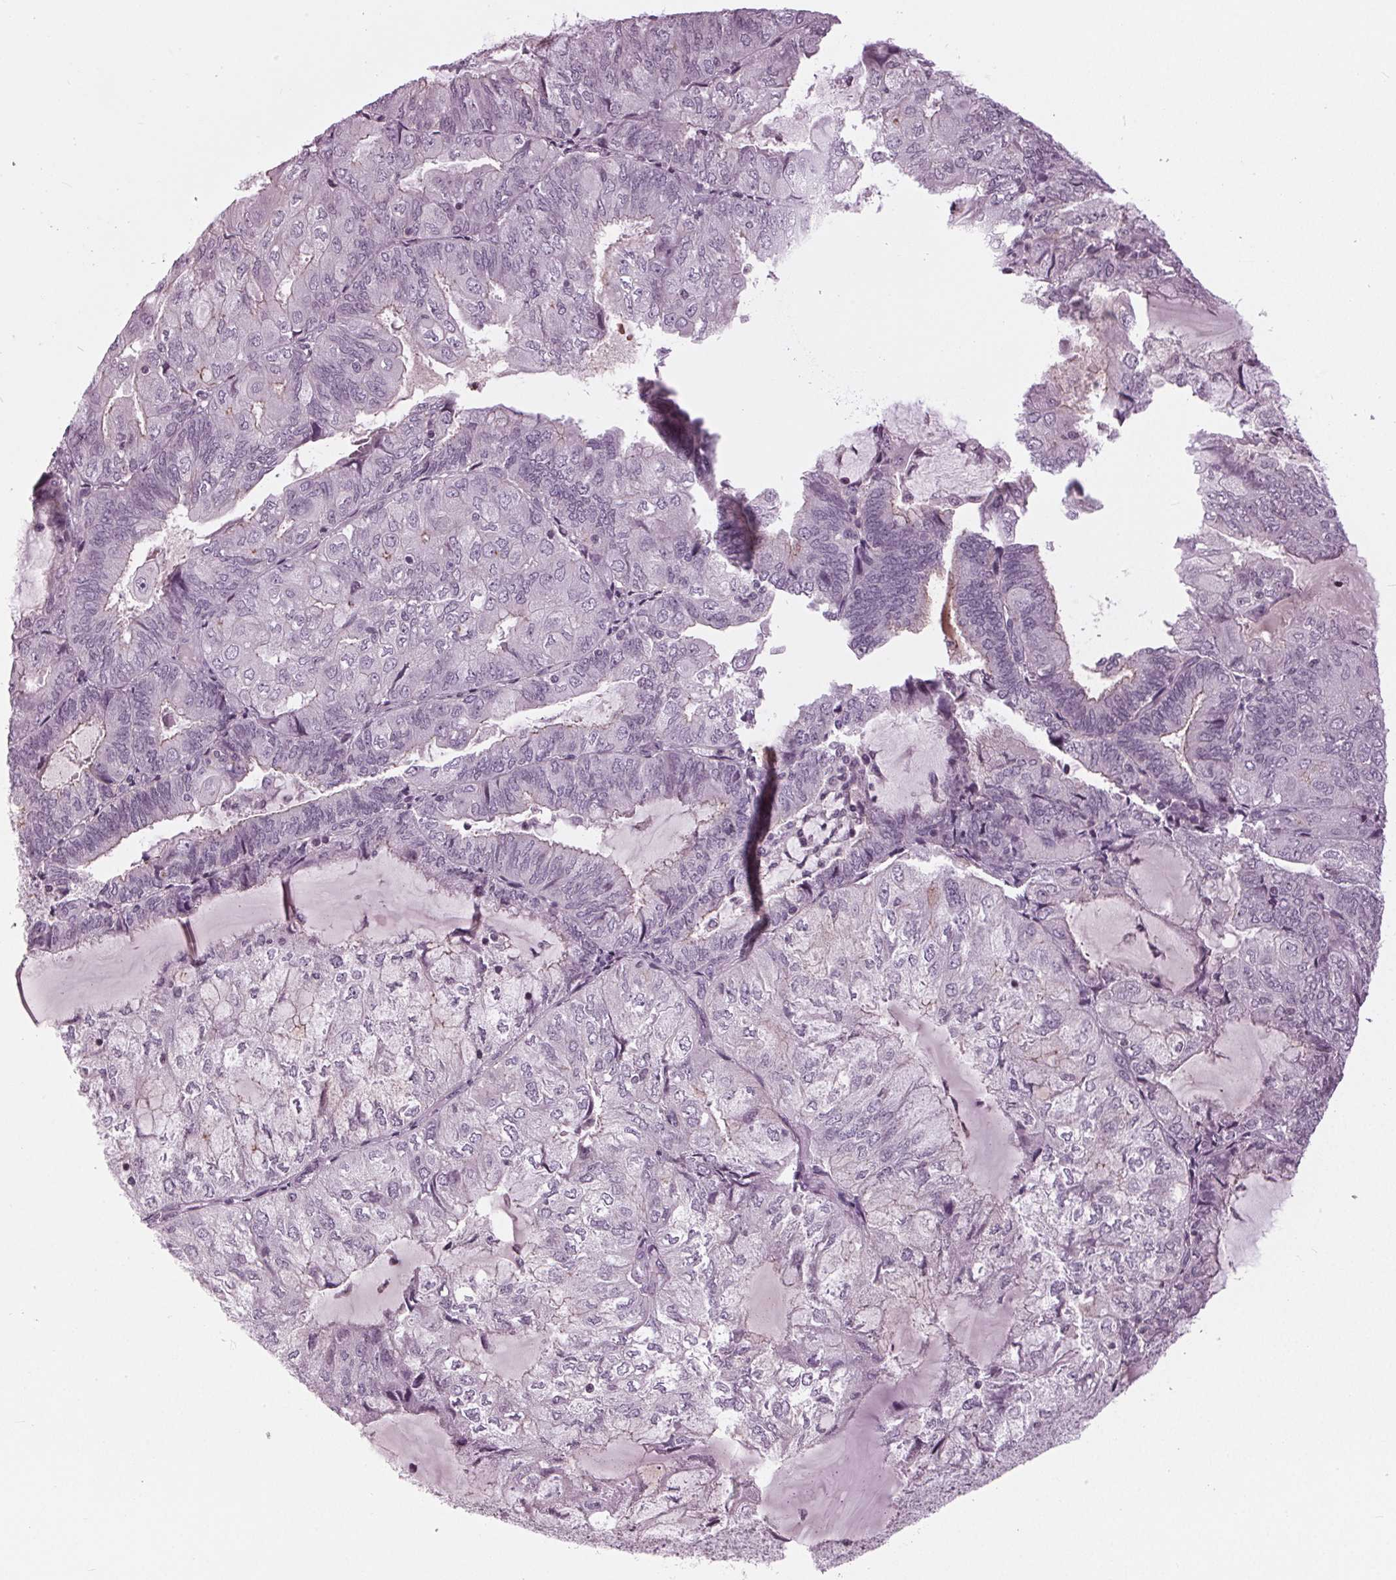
{"staining": {"intensity": "negative", "quantity": "none", "location": "none"}, "tissue": "endometrial cancer", "cell_type": "Tumor cells", "image_type": "cancer", "snomed": [{"axis": "morphology", "description": "Adenocarcinoma, NOS"}, {"axis": "topography", "description": "Endometrium"}], "caption": "This histopathology image is of endometrial cancer stained with IHC to label a protein in brown with the nuclei are counter-stained blue. There is no staining in tumor cells. (Stains: DAB (3,3'-diaminobenzidine) immunohistochemistry (IHC) with hematoxylin counter stain, Microscopy: brightfield microscopy at high magnification).", "gene": "SLC9A4", "patient": {"sex": "female", "age": 81}}